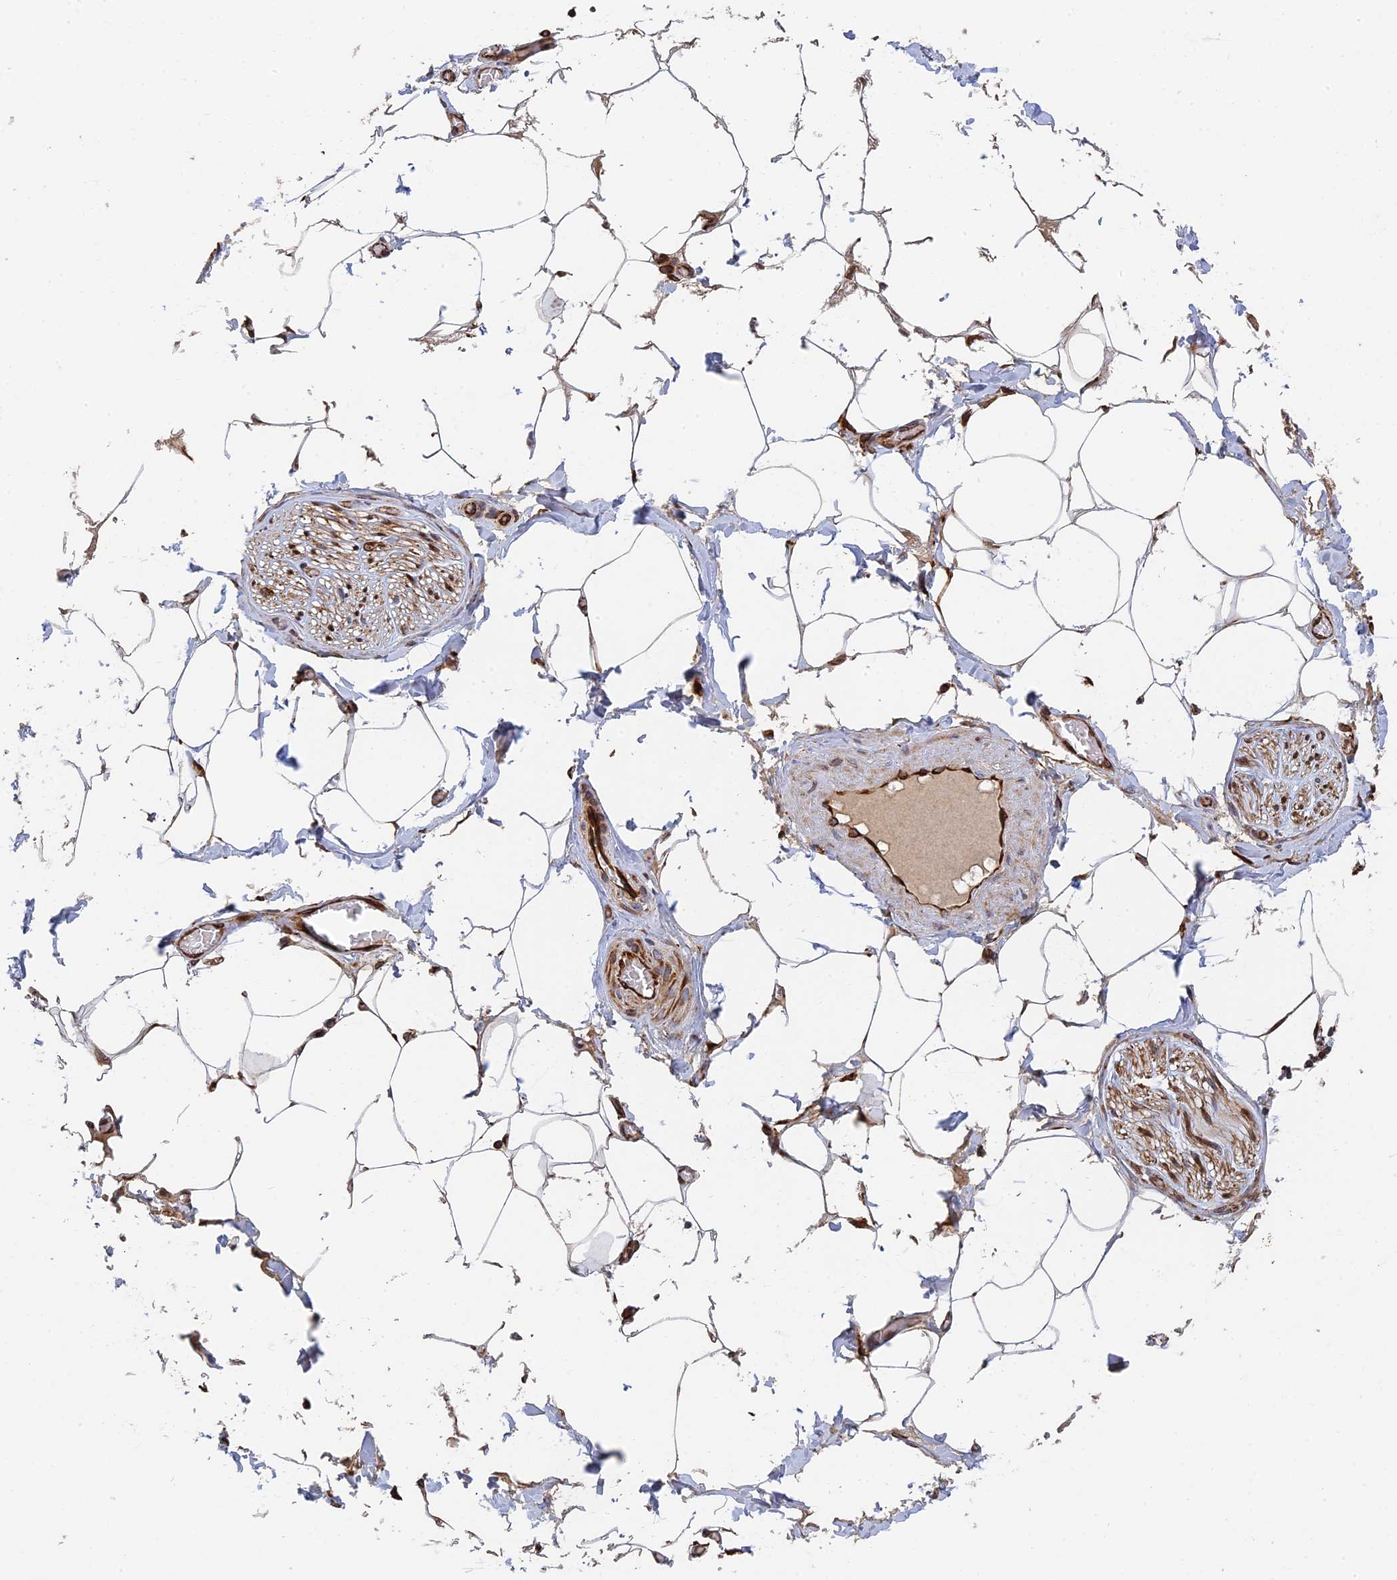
{"staining": {"intensity": "negative", "quantity": "none", "location": "none"}, "tissue": "adipose tissue", "cell_type": "Adipocytes", "image_type": "normal", "snomed": [{"axis": "morphology", "description": "Normal tissue, NOS"}, {"axis": "topography", "description": "Soft tissue"}, {"axis": "topography", "description": "Adipose tissue"}, {"axis": "topography", "description": "Vascular tissue"}, {"axis": "topography", "description": "Peripheral nerve tissue"}], "caption": "IHC photomicrograph of normal adipose tissue: human adipose tissue stained with DAB demonstrates no significant protein expression in adipocytes. (DAB (3,3'-diaminobenzidine) immunohistochemistry, high magnification).", "gene": "PPP2R3C", "patient": {"sex": "male", "age": 46}}